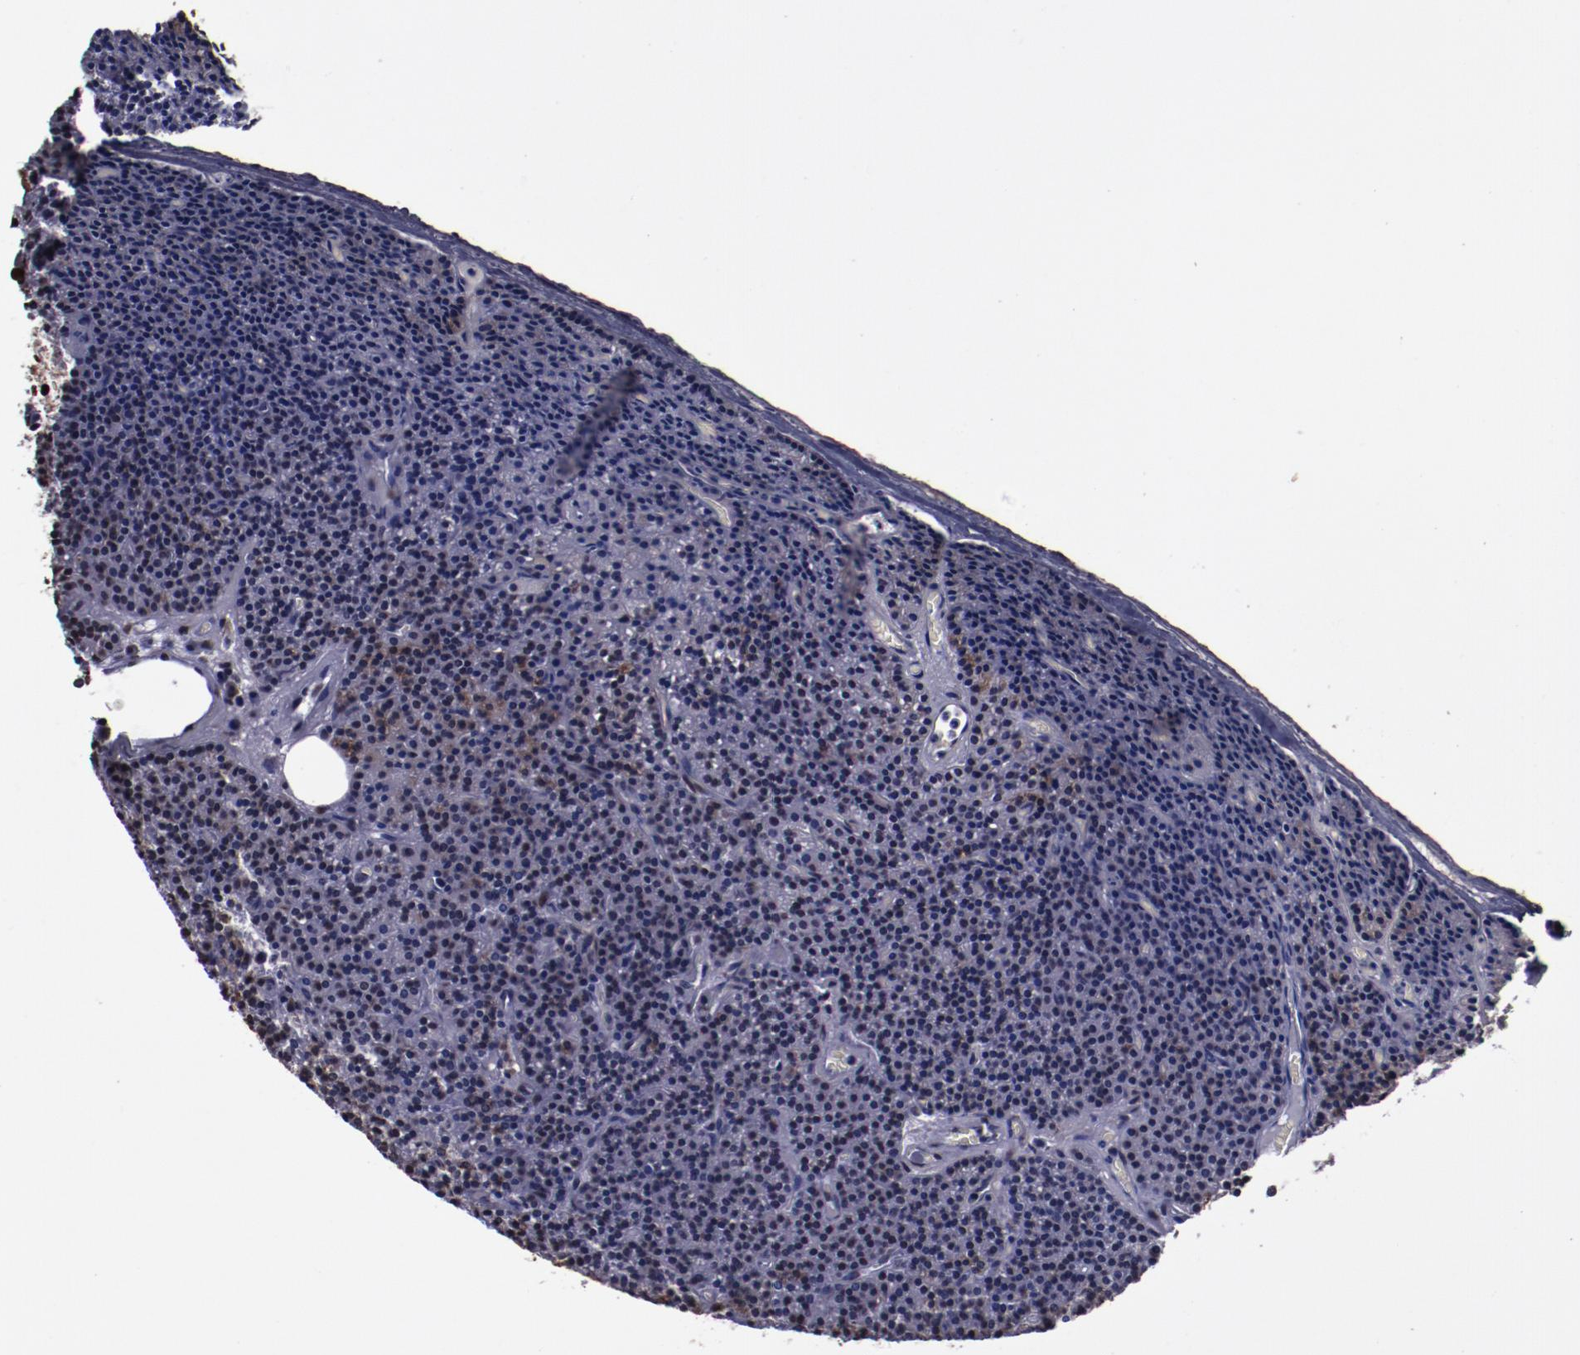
{"staining": {"intensity": "moderate", "quantity": ">75%", "location": "nuclear"}, "tissue": "parathyroid gland", "cell_type": "Glandular cells", "image_type": "normal", "snomed": [{"axis": "morphology", "description": "Normal tissue, NOS"}, {"axis": "topography", "description": "Parathyroid gland"}], "caption": "Brown immunohistochemical staining in unremarkable parathyroid gland shows moderate nuclear staining in about >75% of glandular cells.", "gene": "APEX1", "patient": {"sex": "male", "age": 57}}